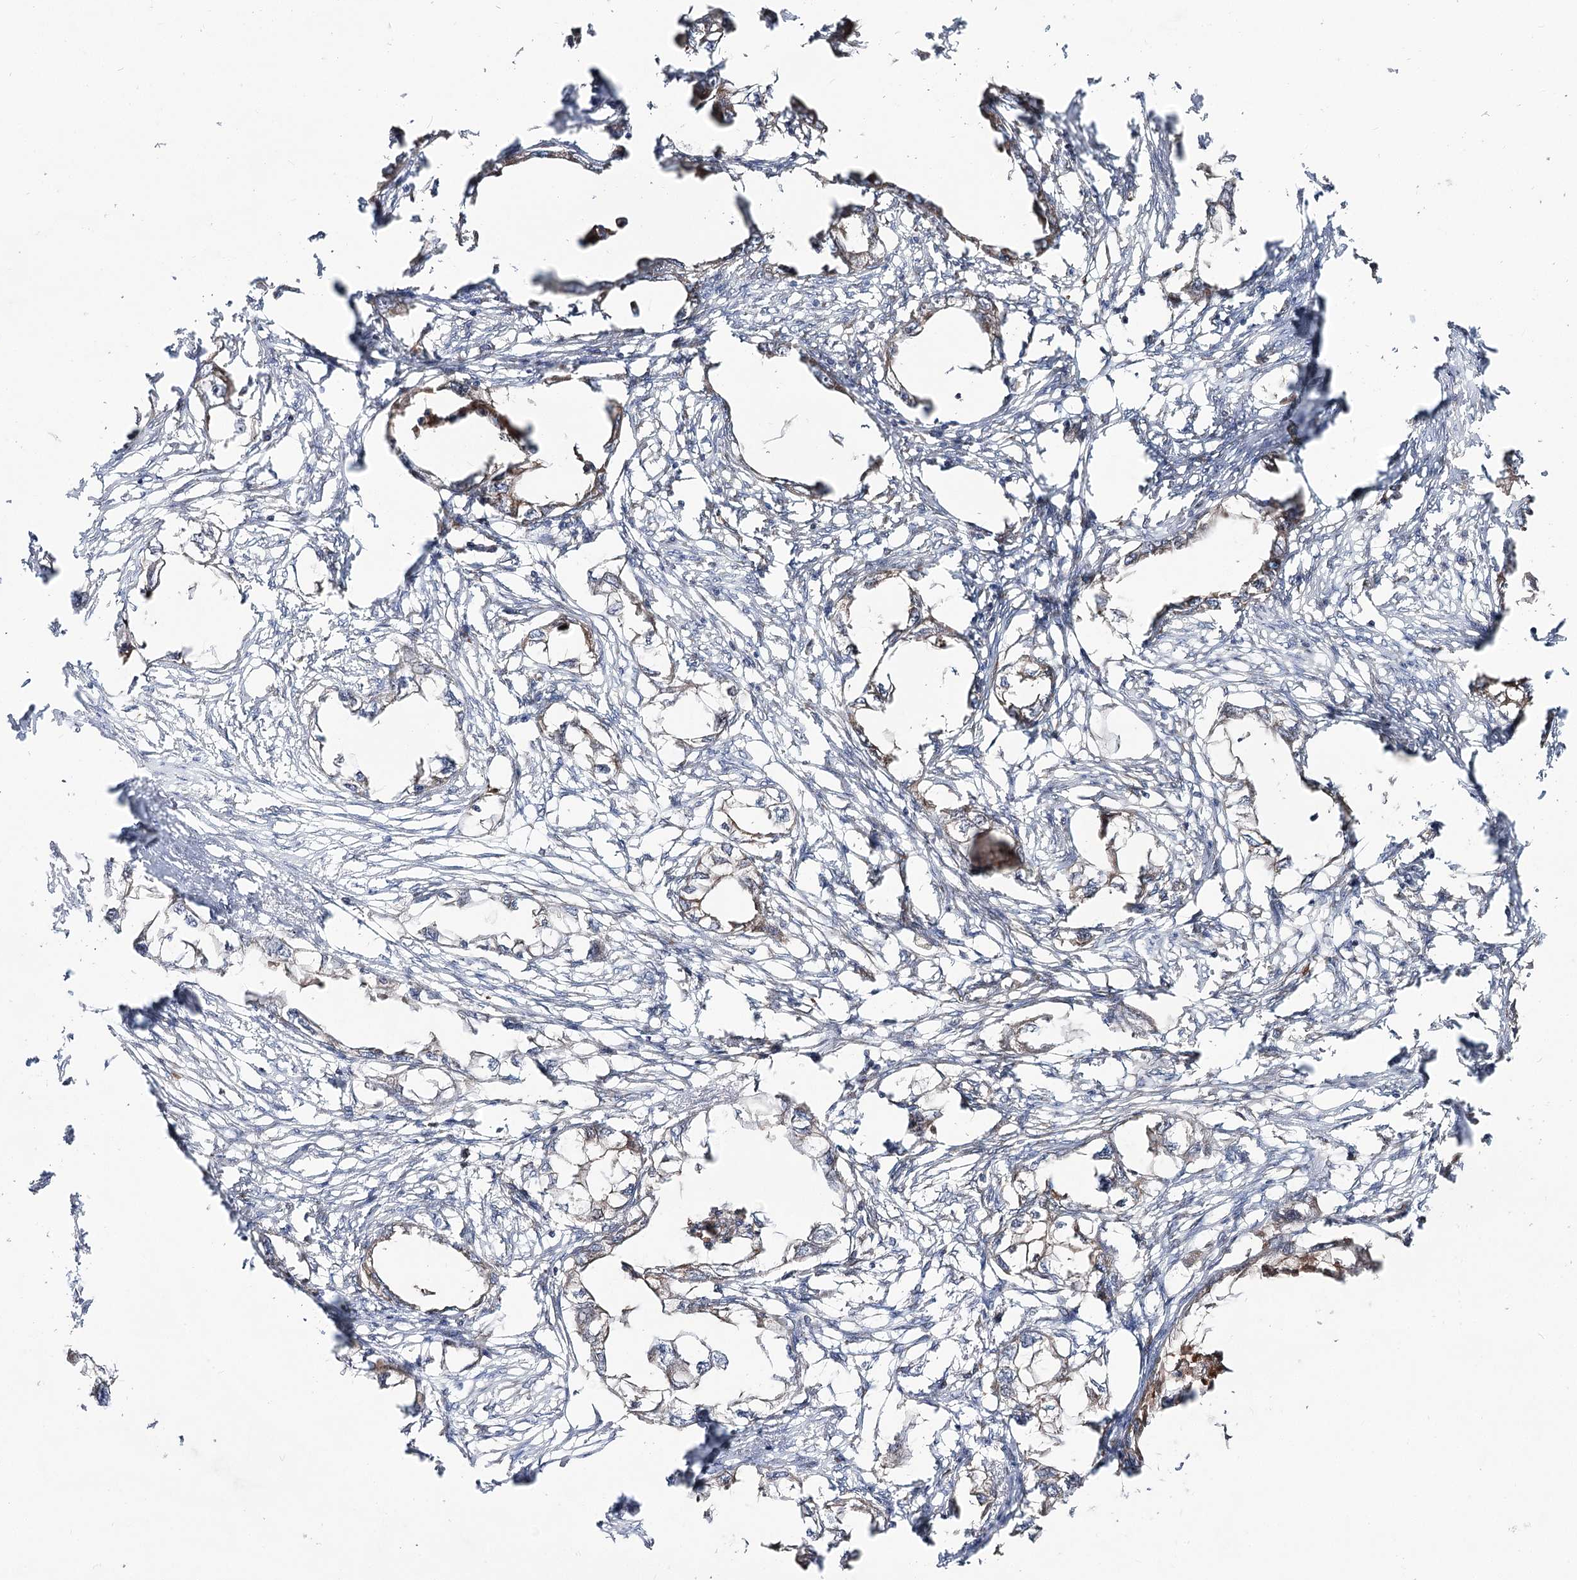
{"staining": {"intensity": "negative", "quantity": "none", "location": "none"}, "tissue": "endometrial cancer", "cell_type": "Tumor cells", "image_type": "cancer", "snomed": [{"axis": "morphology", "description": "Adenocarcinoma, NOS"}, {"axis": "morphology", "description": "Adenocarcinoma, metastatic, NOS"}, {"axis": "topography", "description": "Adipose tissue"}, {"axis": "topography", "description": "Endometrium"}], "caption": "Tumor cells are negative for protein expression in human endometrial cancer (adenocarcinoma).", "gene": "C11orf80", "patient": {"sex": "female", "age": 67}}